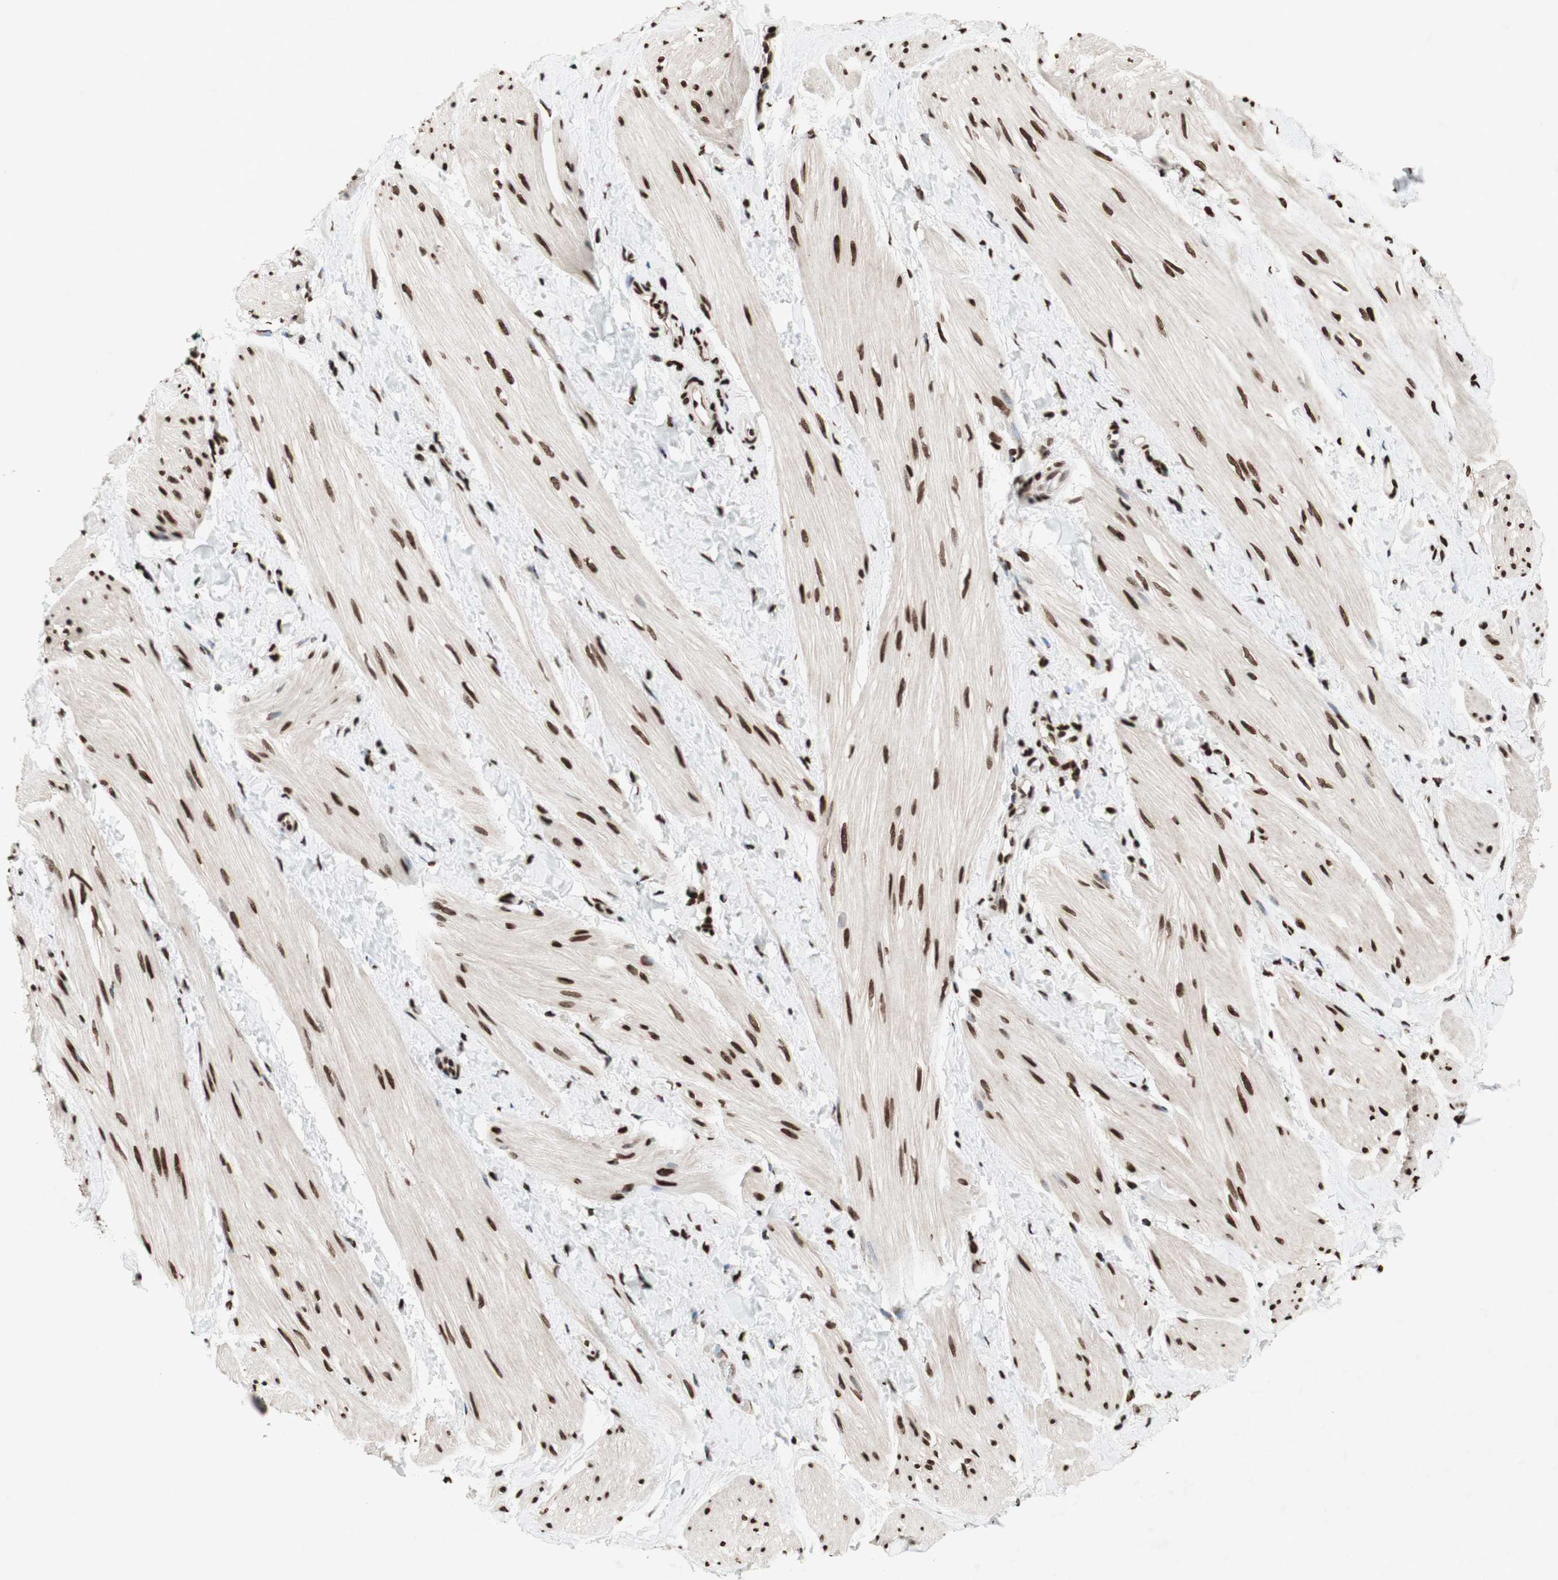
{"staining": {"intensity": "strong", "quantity": ">75%", "location": "nuclear"}, "tissue": "smooth muscle", "cell_type": "Smooth muscle cells", "image_type": "normal", "snomed": [{"axis": "morphology", "description": "Normal tissue, NOS"}, {"axis": "topography", "description": "Smooth muscle"}], "caption": "Smooth muscle cells show strong nuclear positivity in approximately >75% of cells in normal smooth muscle. (IHC, brightfield microscopy, high magnification).", "gene": "NCOA3", "patient": {"sex": "male", "age": 16}}